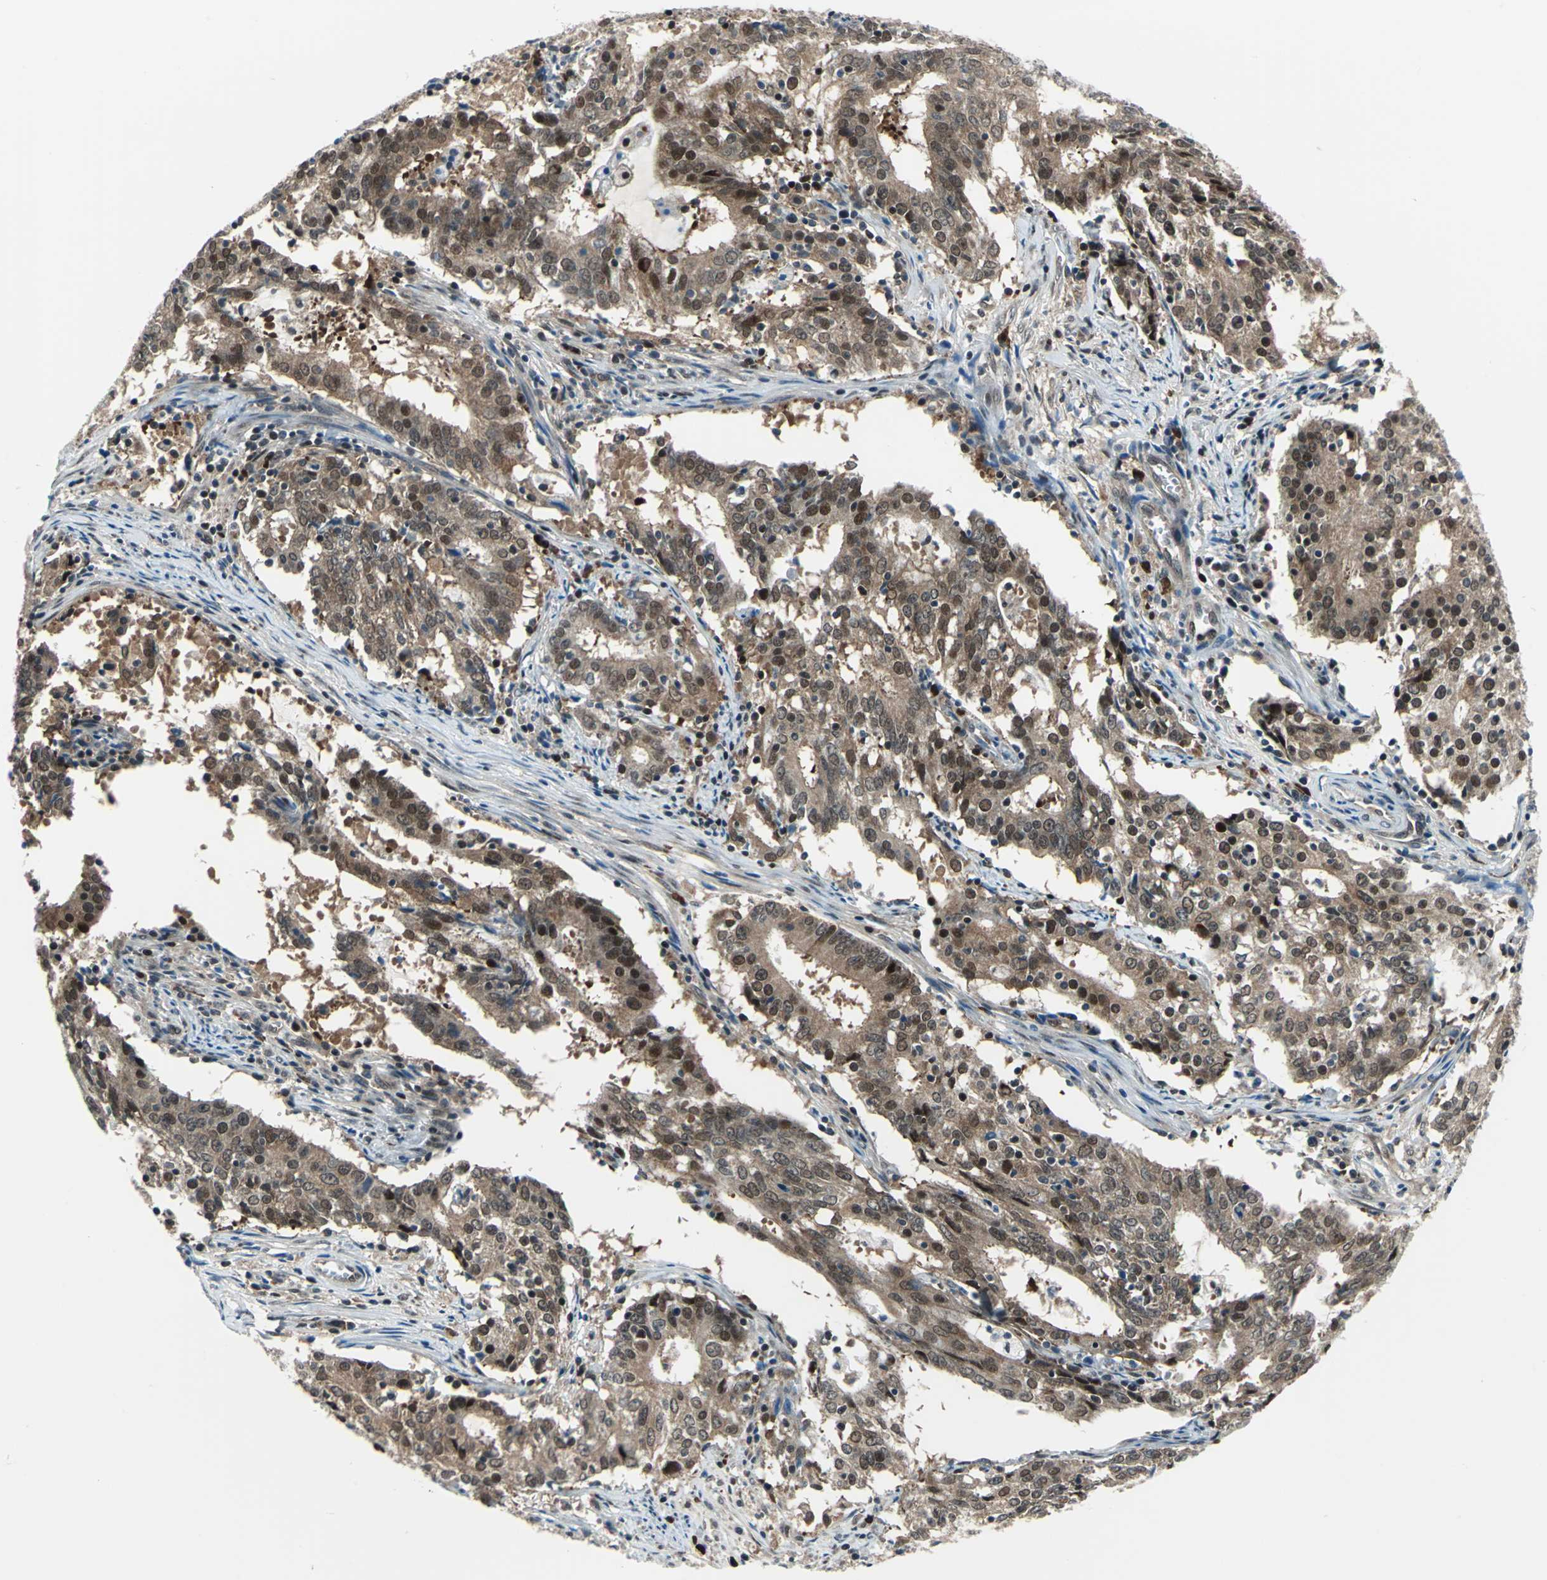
{"staining": {"intensity": "moderate", "quantity": ">75%", "location": "cytoplasmic/membranous,nuclear"}, "tissue": "cervical cancer", "cell_type": "Tumor cells", "image_type": "cancer", "snomed": [{"axis": "morphology", "description": "Adenocarcinoma, NOS"}, {"axis": "topography", "description": "Cervix"}], "caption": "Immunohistochemistry of adenocarcinoma (cervical) displays medium levels of moderate cytoplasmic/membranous and nuclear staining in approximately >75% of tumor cells.", "gene": "POLR3K", "patient": {"sex": "female", "age": 44}}